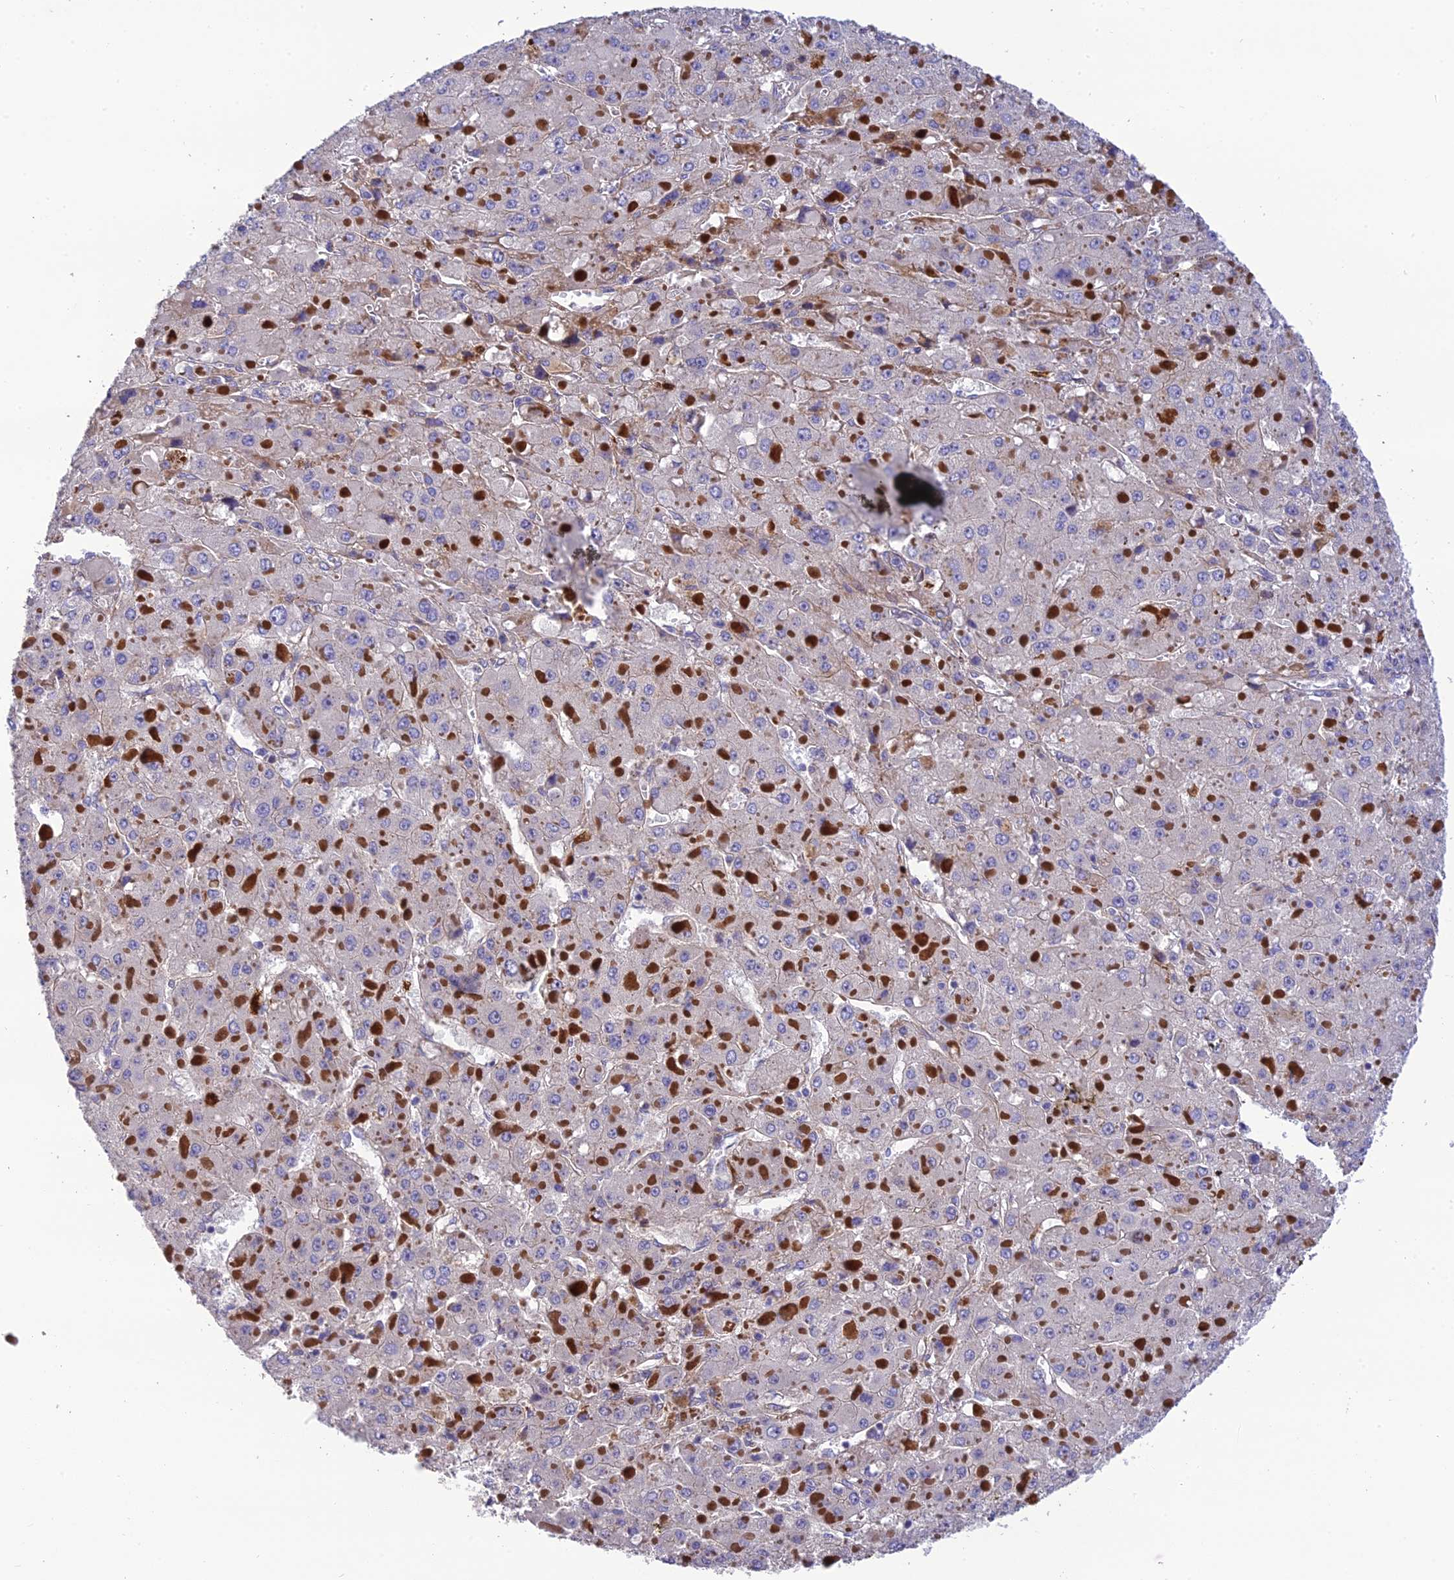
{"staining": {"intensity": "negative", "quantity": "none", "location": "none"}, "tissue": "liver cancer", "cell_type": "Tumor cells", "image_type": "cancer", "snomed": [{"axis": "morphology", "description": "Carcinoma, Hepatocellular, NOS"}, {"axis": "topography", "description": "Liver"}], "caption": "DAB immunohistochemical staining of liver cancer shows no significant expression in tumor cells.", "gene": "CPSF4L", "patient": {"sex": "female", "age": 73}}